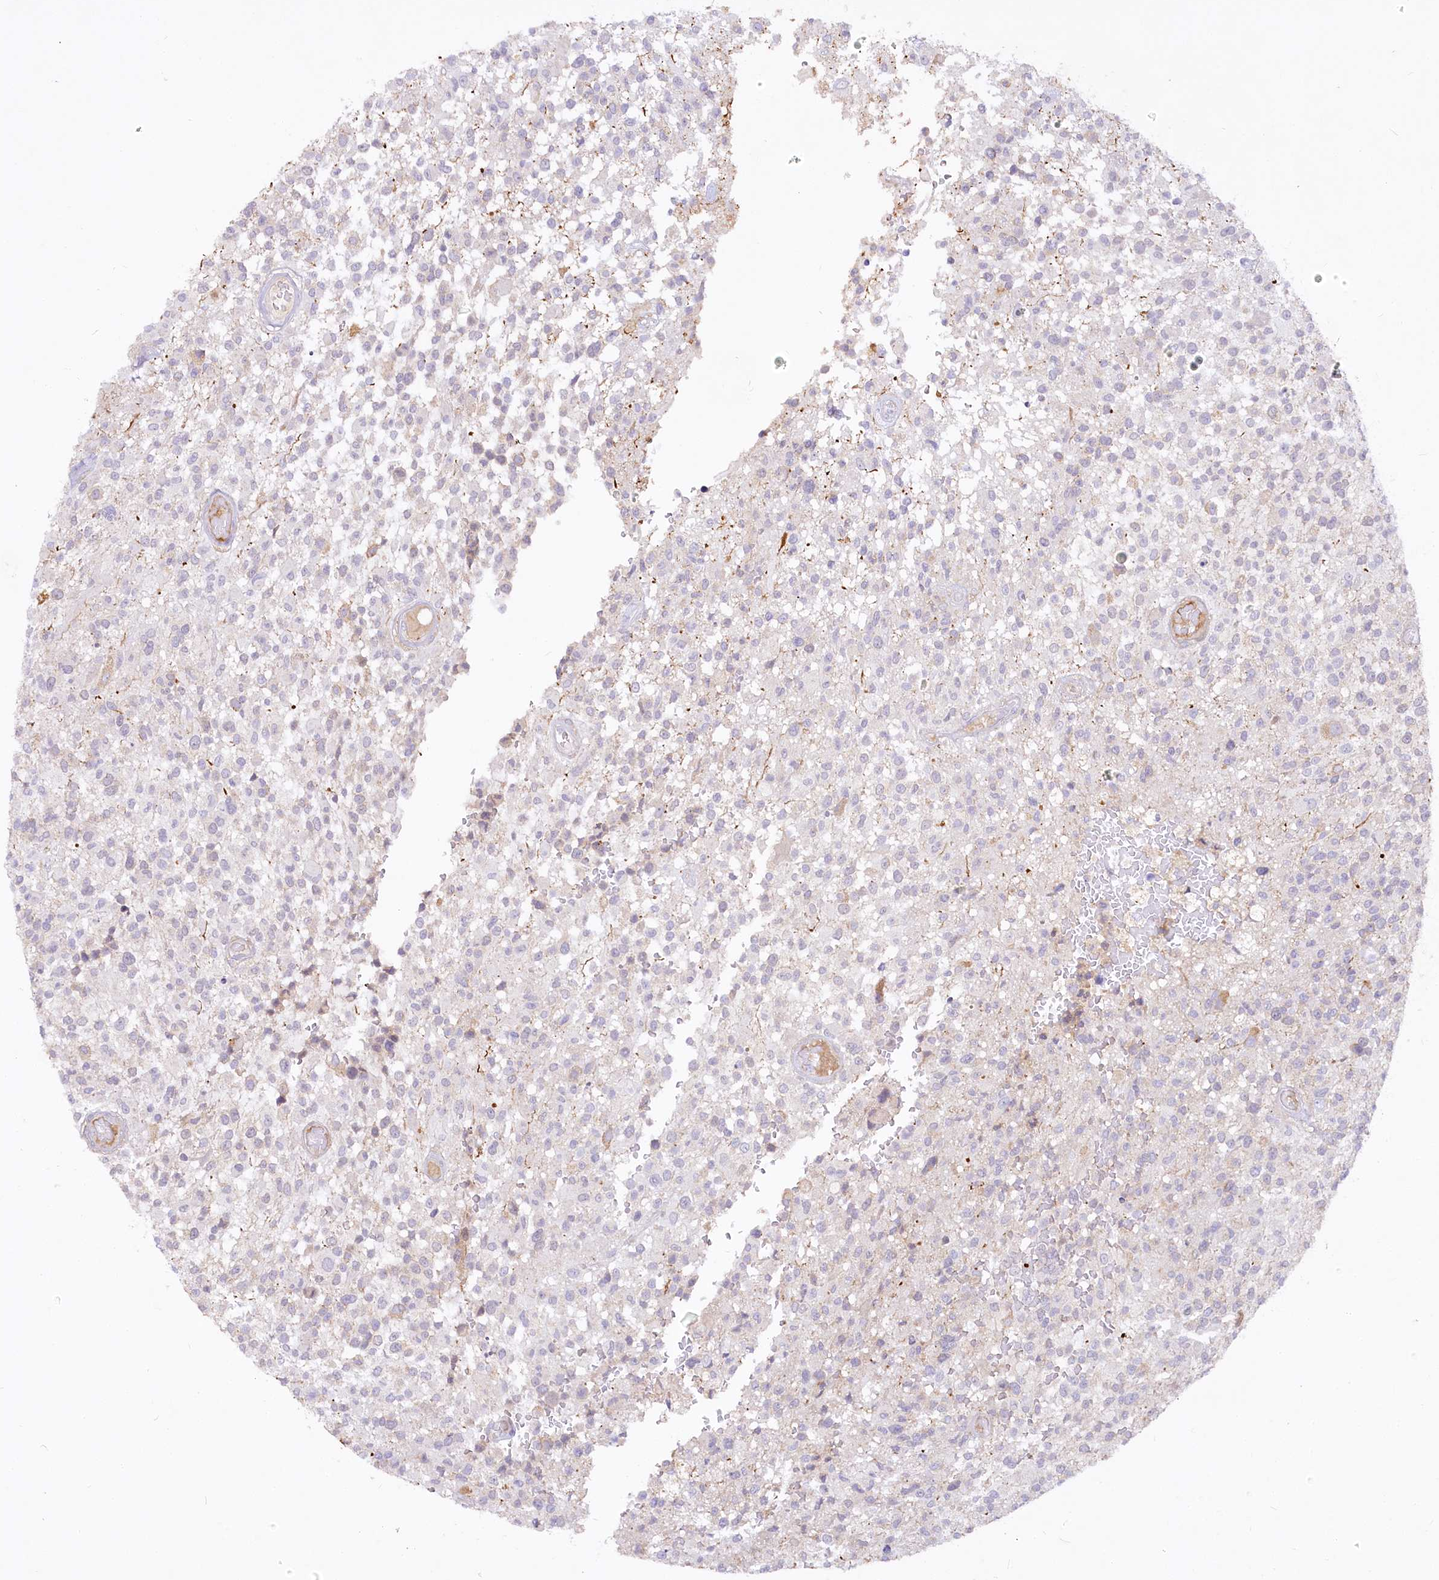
{"staining": {"intensity": "weak", "quantity": "<25%", "location": "cytoplasmic/membranous"}, "tissue": "glioma", "cell_type": "Tumor cells", "image_type": "cancer", "snomed": [{"axis": "morphology", "description": "Glioma, malignant, High grade"}, {"axis": "morphology", "description": "Glioblastoma, NOS"}, {"axis": "topography", "description": "Brain"}], "caption": "A photomicrograph of glioma stained for a protein demonstrates no brown staining in tumor cells.", "gene": "EFHC2", "patient": {"sex": "male", "age": 60}}